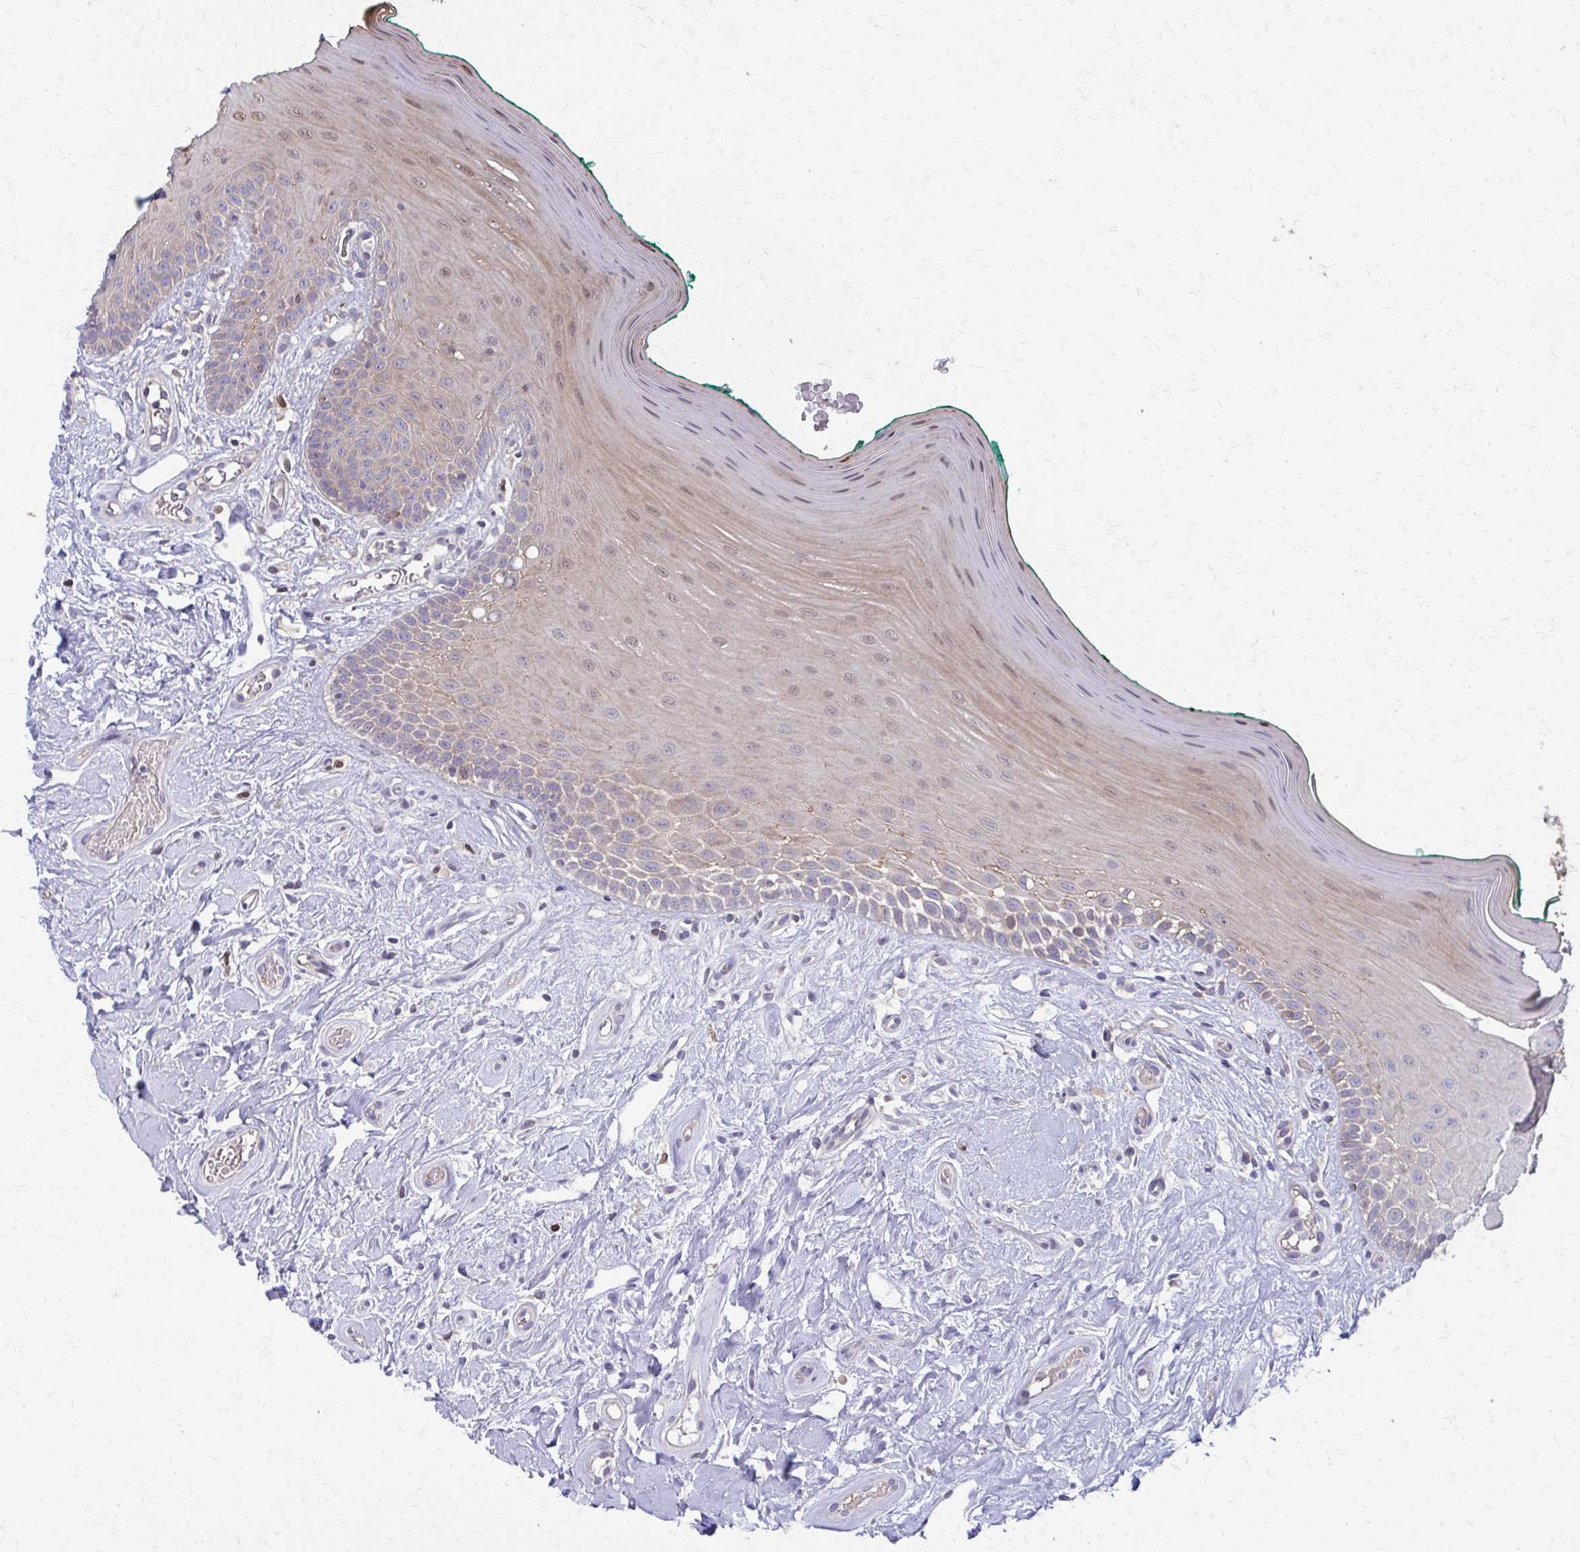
{"staining": {"intensity": "weak", "quantity": "25%-75%", "location": "cytoplasmic/membranous"}, "tissue": "oral mucosa", "cell_type": "Squamous epithelial cells", "image_type": "normal", "snomed": [{"axis": "morphology", "description": "Normal tissue, NOS"}, {"axis": "topography", "description": "Oral tissue"}], "caption": "Immunohistochemical staining of benign human oral mucosa demonstrates low levels of weak cytoplasmic/membranous positivity in approximately 25%-75% of squamous epithelial cells. (DAB (3,3'-diaminobenzidine) IHC with brightfield microscopy, high magnification).", "gene": "MMP14", "patient": {"sex": "female", "age": 40}}